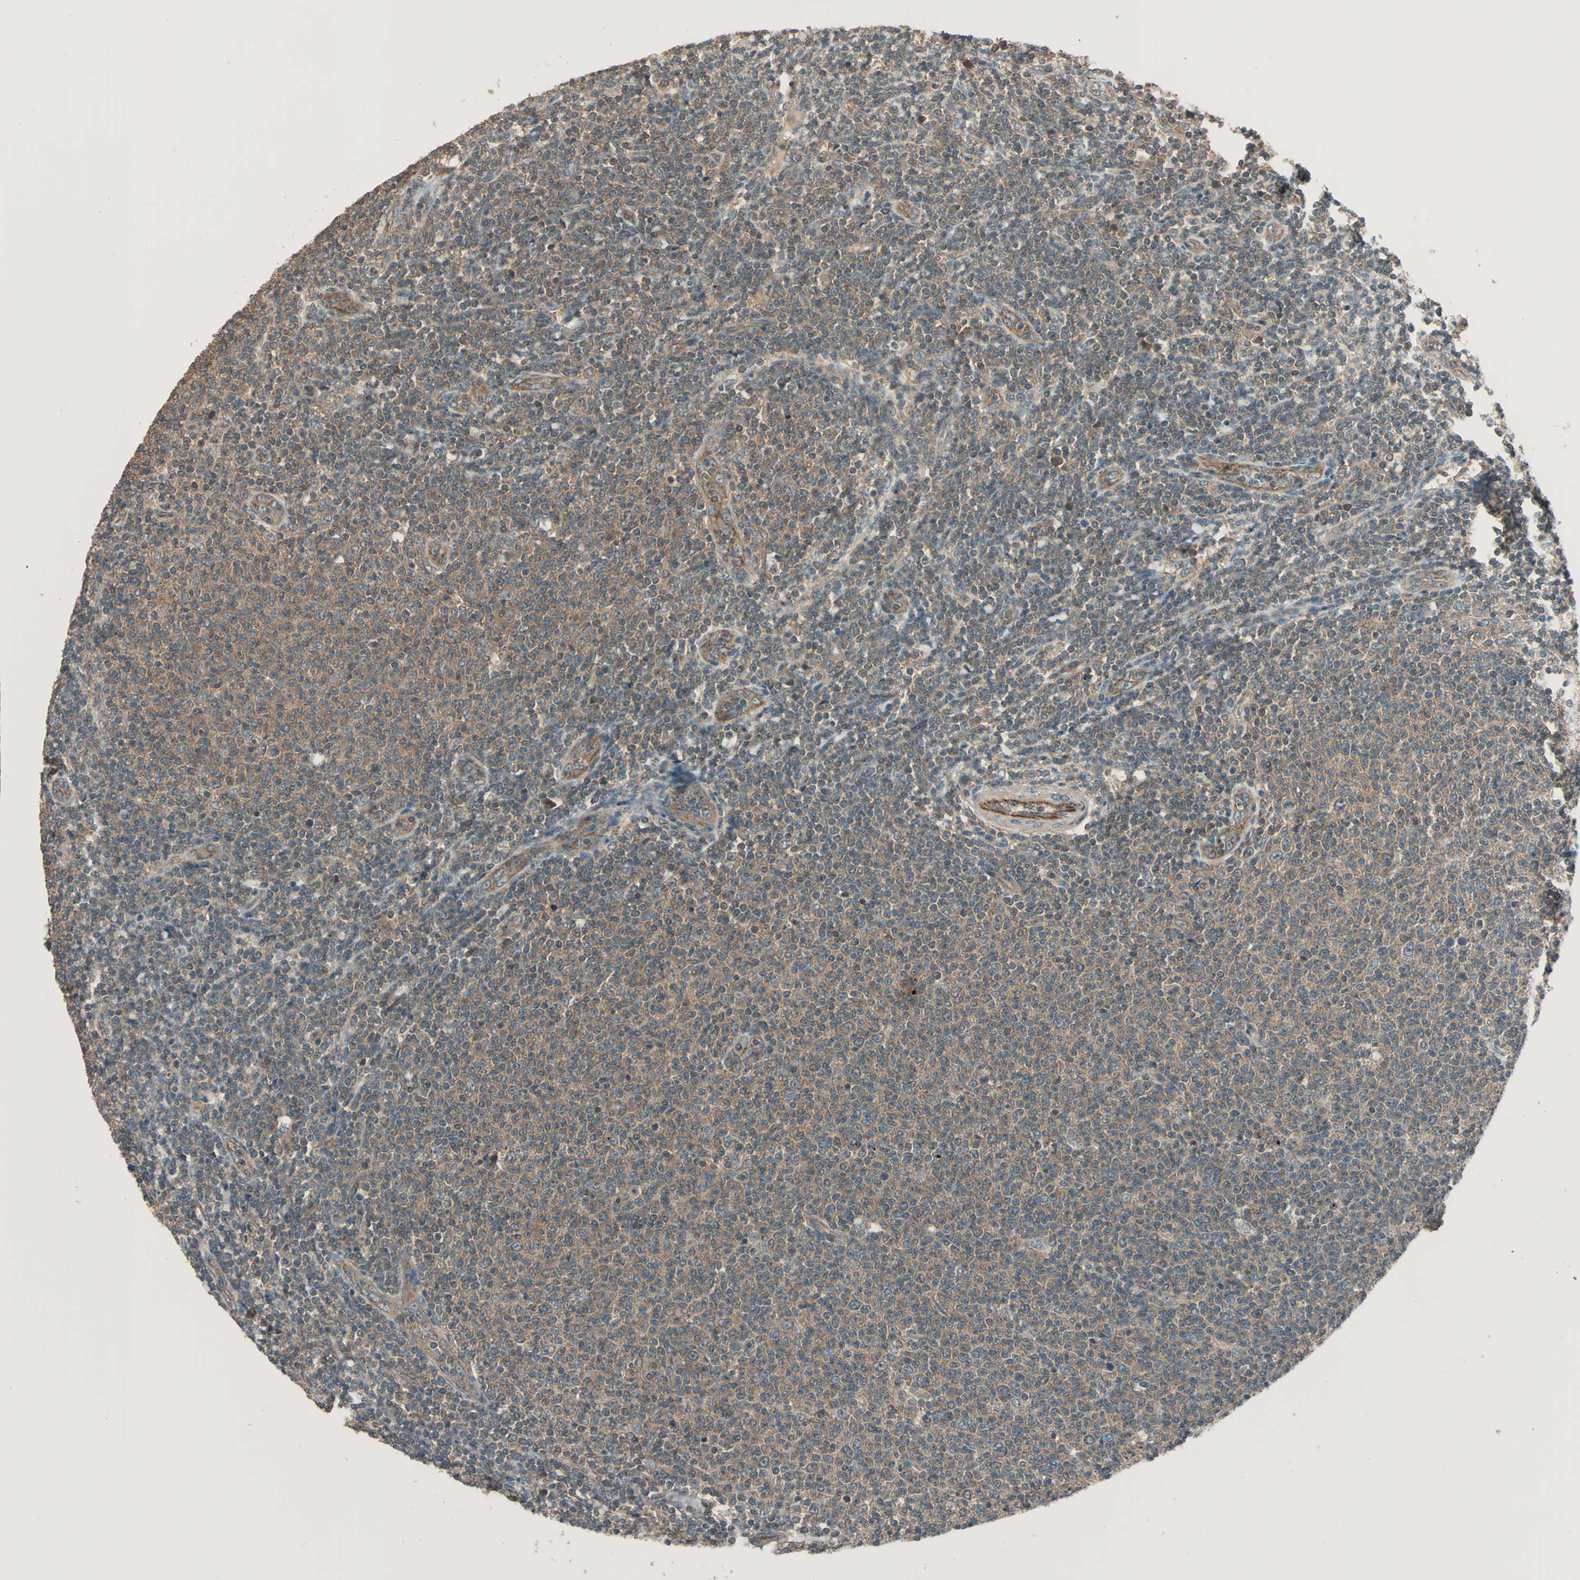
{"staining": {"intensity": "weak", "quantity": ">75%", "location": "cytoplasmic/membranous"}, "tissue": "lymphoma", "cell_type": "Tumor cells", "image_type": "cancer", "snomed": [{"axis": "morphology", "description": "Malignant lymphoma, non-Hodgkin's type, Low grade"}, {"axis": "topography", "description": "Lymph node"}], "caption": "Malignant lymphoma, non-Hodgkin's type (low-grade) was stained to show a protein in brown. There is low levels of weak cytoplasmic/membranous expression in about >75% of tumor cells. Nuclei are stained in blue.", "gene": "MAP3K21", "patient": {"sex": "male", "age": 66}}